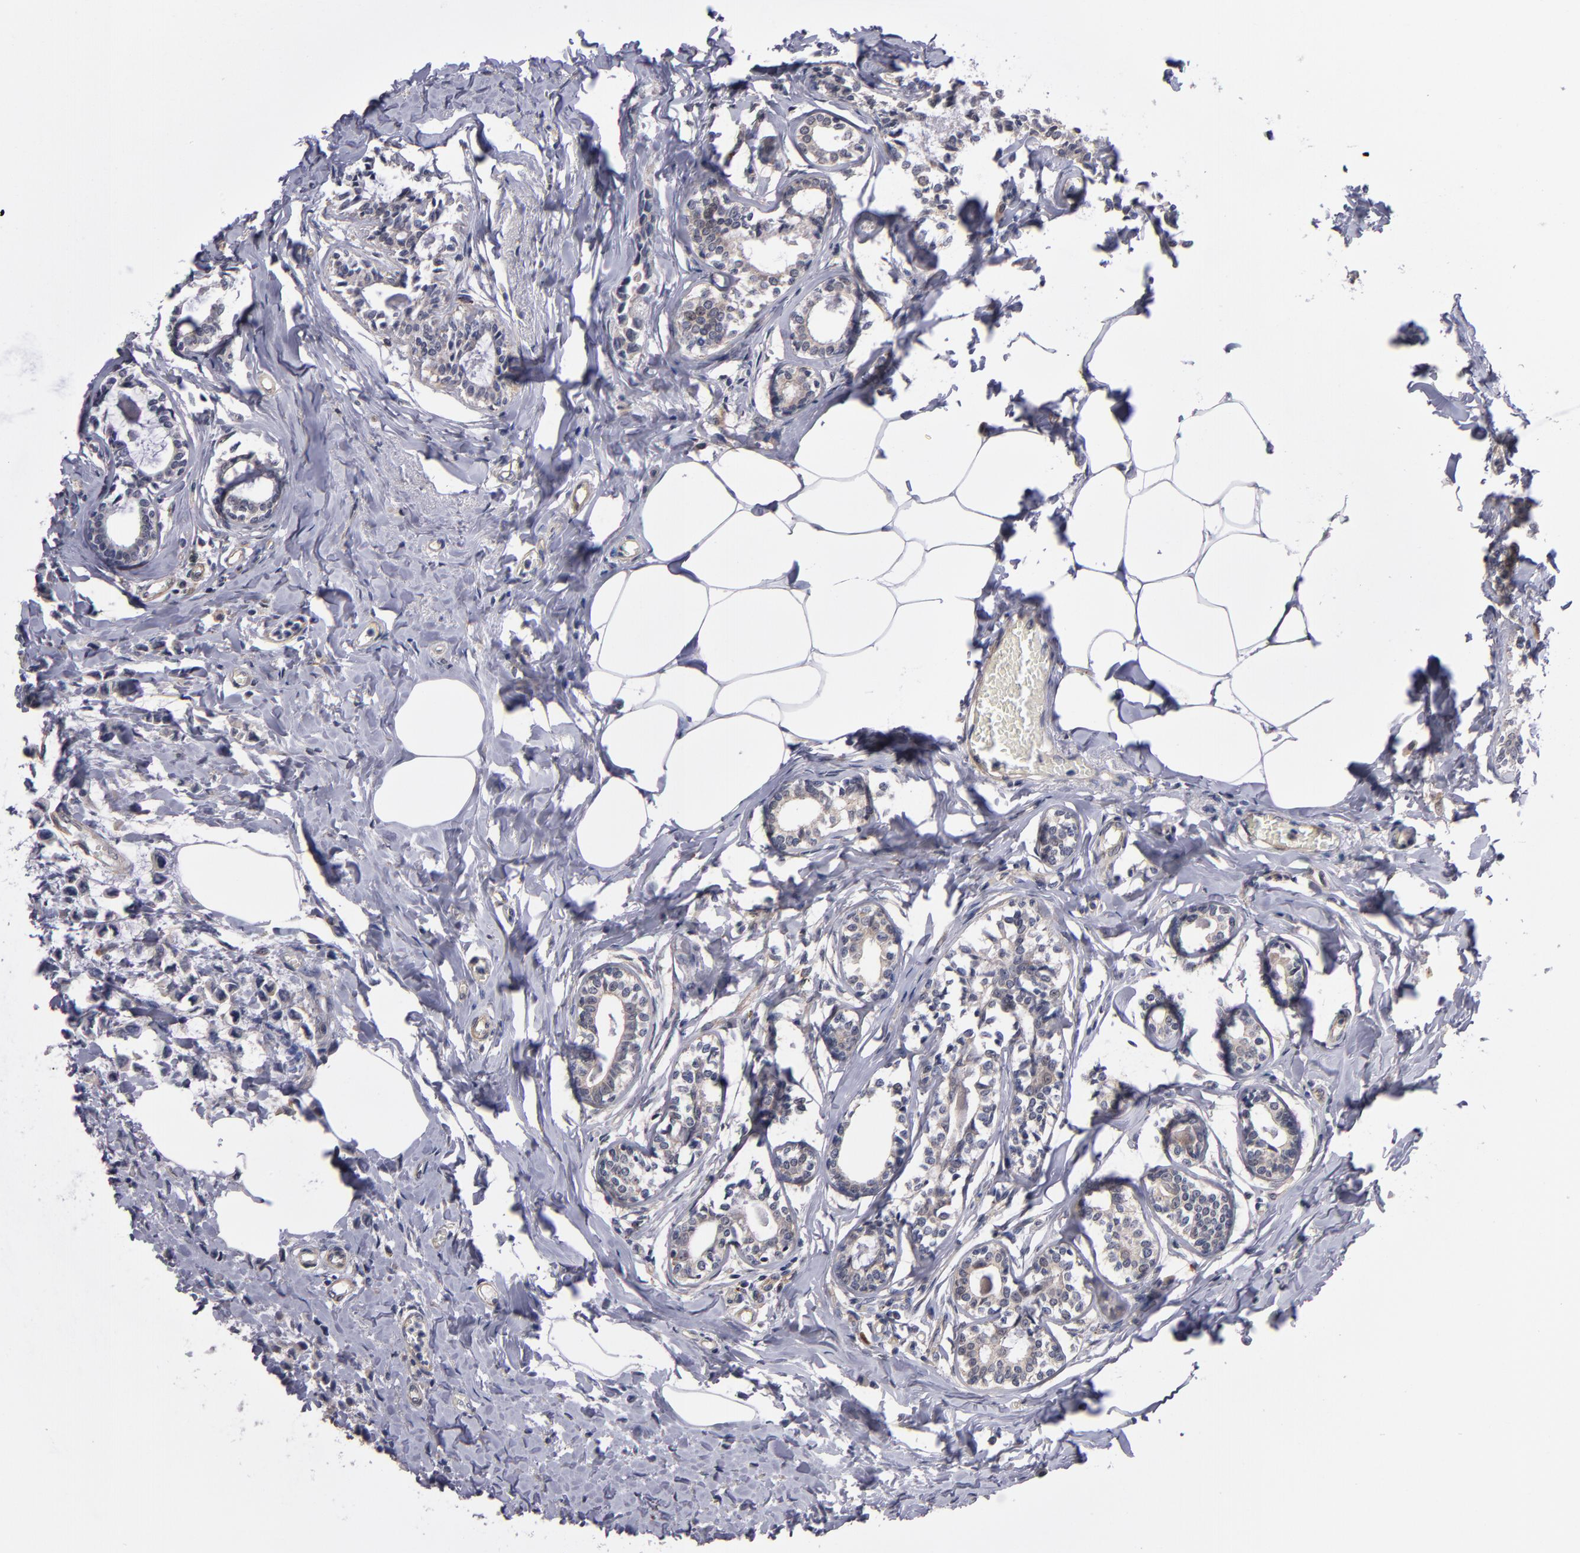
{"staining": {"intensity": "weak", "quantity": ">75%", "location": "cytoplasmic/membranous"}, "tissue": "breast cancer", "cell_type": "Tumor cells", "image_type": "cancer", "snomed": [{"axis": "morphology", "description": "Lobular carcinoma"}, {"axis": "topography", "description": "Breast"}], "caption": "About >75% of tumor cells in breast lobular carcinoma exhibit weak cytoplasmic/membranous protein positivity as visualized by brown immunohistochemical staining.", "gene": "CTSO", "patient": {"sex": "female", "age": 51}}